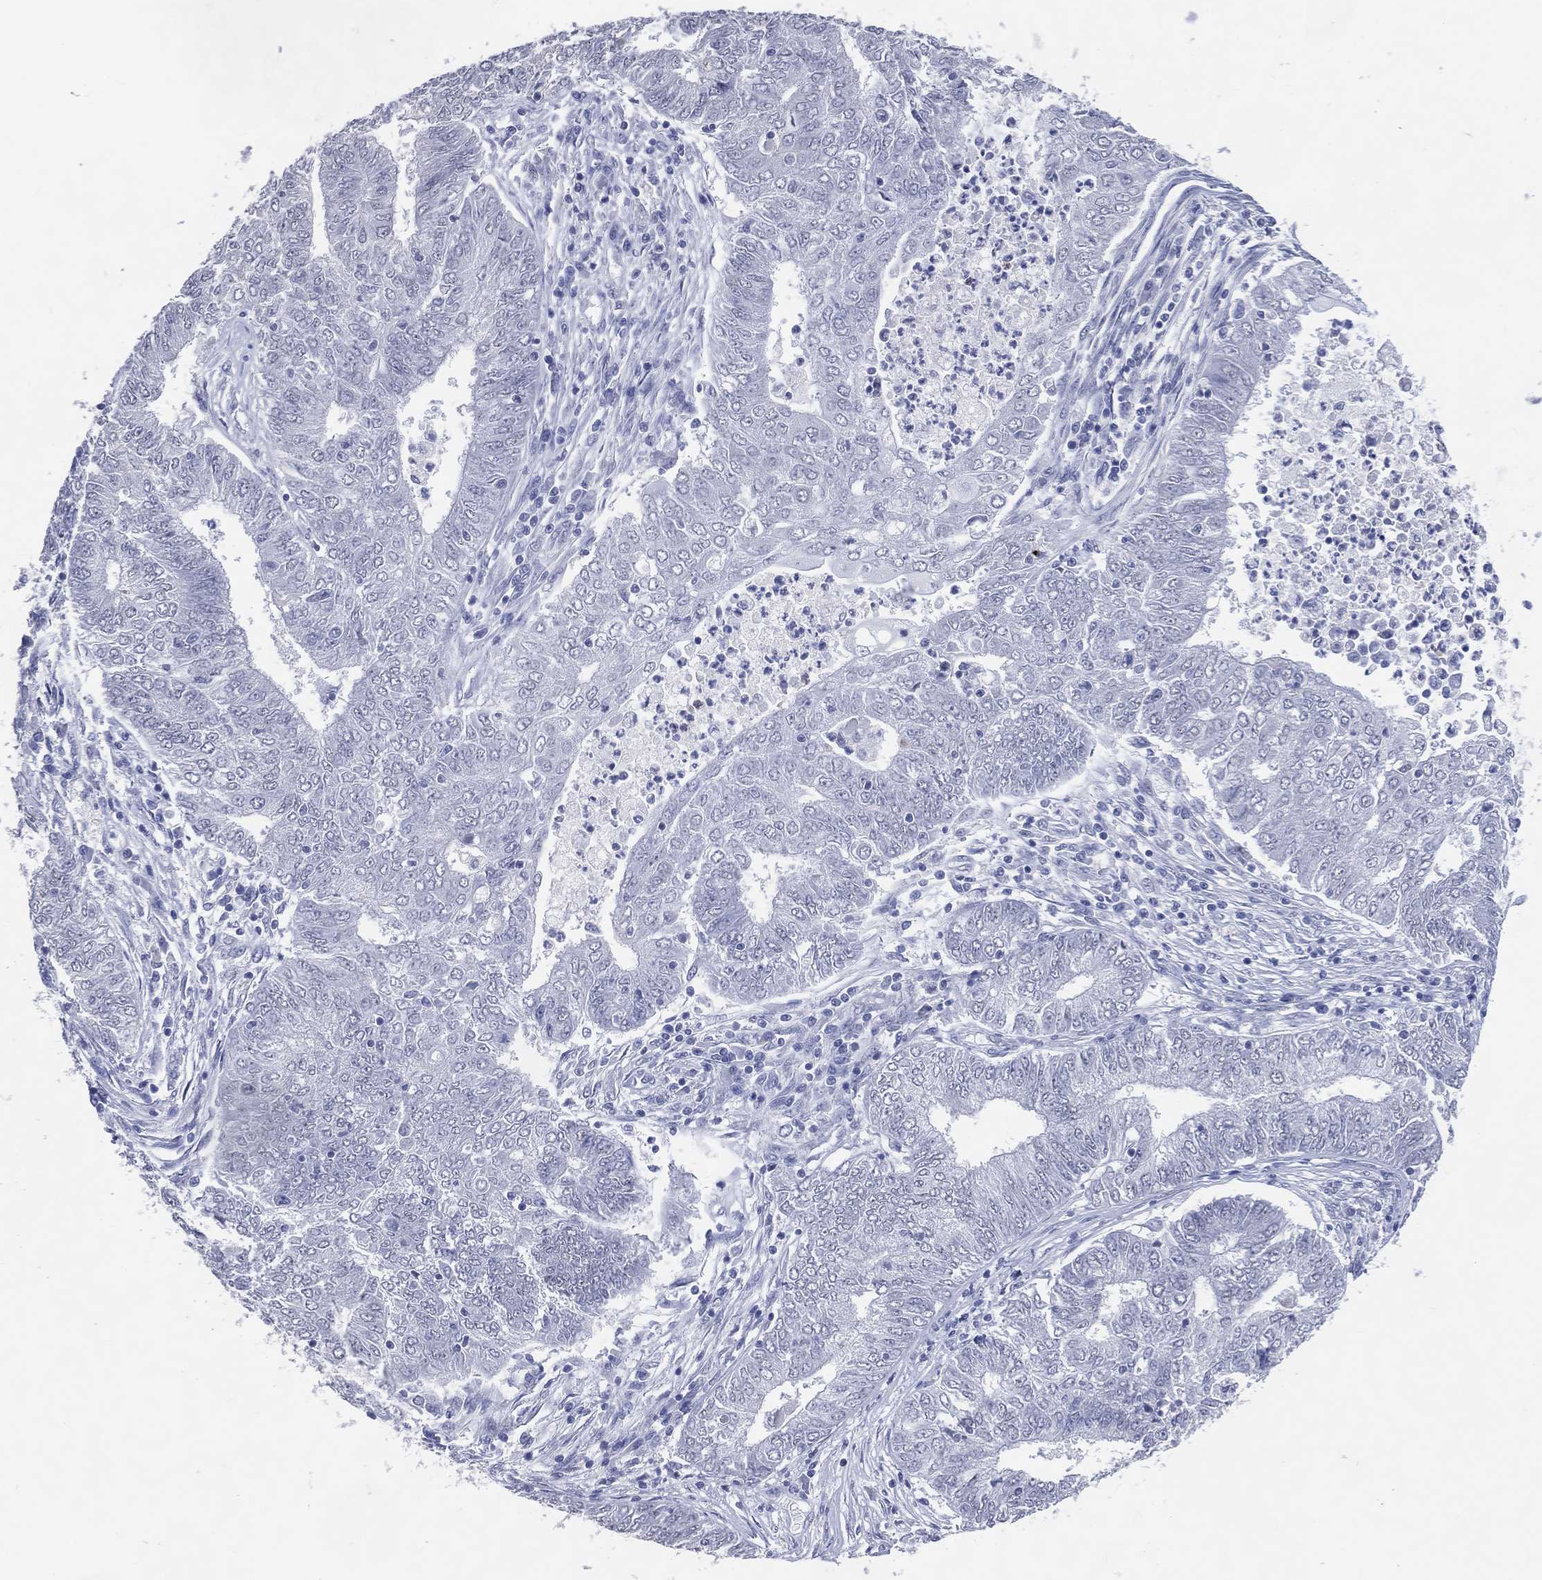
{"staining": {"intensity": "negative", "quantity": "none", "location": "none"}, "tissue": "endometrial cancer", "cell_type": "Tumor cells", "image_type": "cancer", "snomed": [{"axis": "morphology", "description": "Adenocarcinoma, NOS"}, {"axis": "topography", "description": "Endometrium"}], "caption": "Tumor cells are negative for brown protein staining in endometrial adenocarcinoma. (Immunohistochemistry, brightfield microscopy, high magnification).", "gene": "CFAP58", "patient": {"sex": "female", "age": 62}}